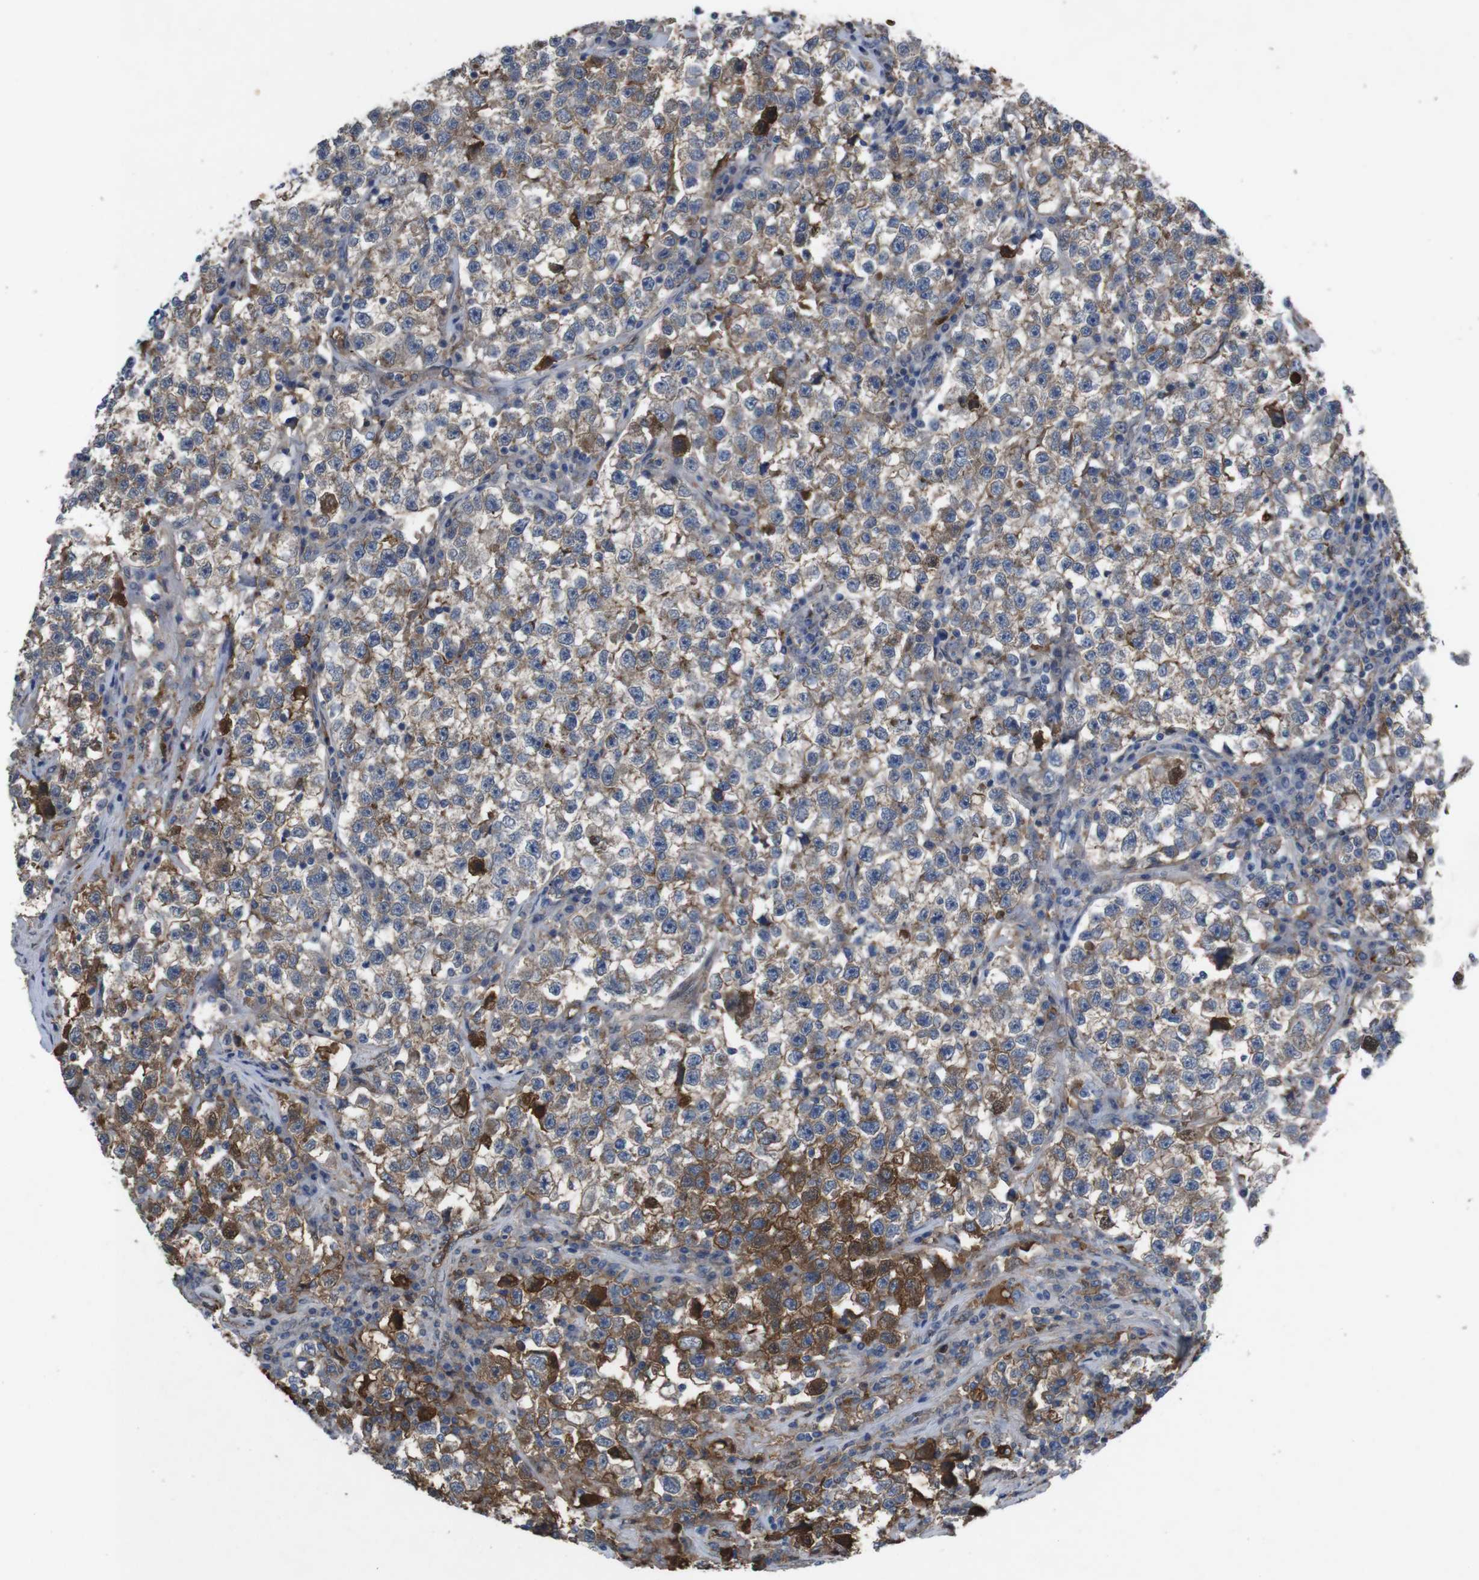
{"staining": {"intensity": "moderate", "quantity": ">75%", "location": "cytoplasmic/membranous"}, "tissue": "testis cancer", "cell_type": "Tumor cells", "image_type": "cancer", "snomed": [{"axis": "morphology", "description": "Seminoma, NOS"}, {"axis": "topography", "description": "Testis"}], "caption": "Moderate cytoplasmic/membranous positivity is present in approximately >75% of tumor cells in testis cancer.", "gene": "SPTB", "patient": {"sex": "male", "age": 22}}